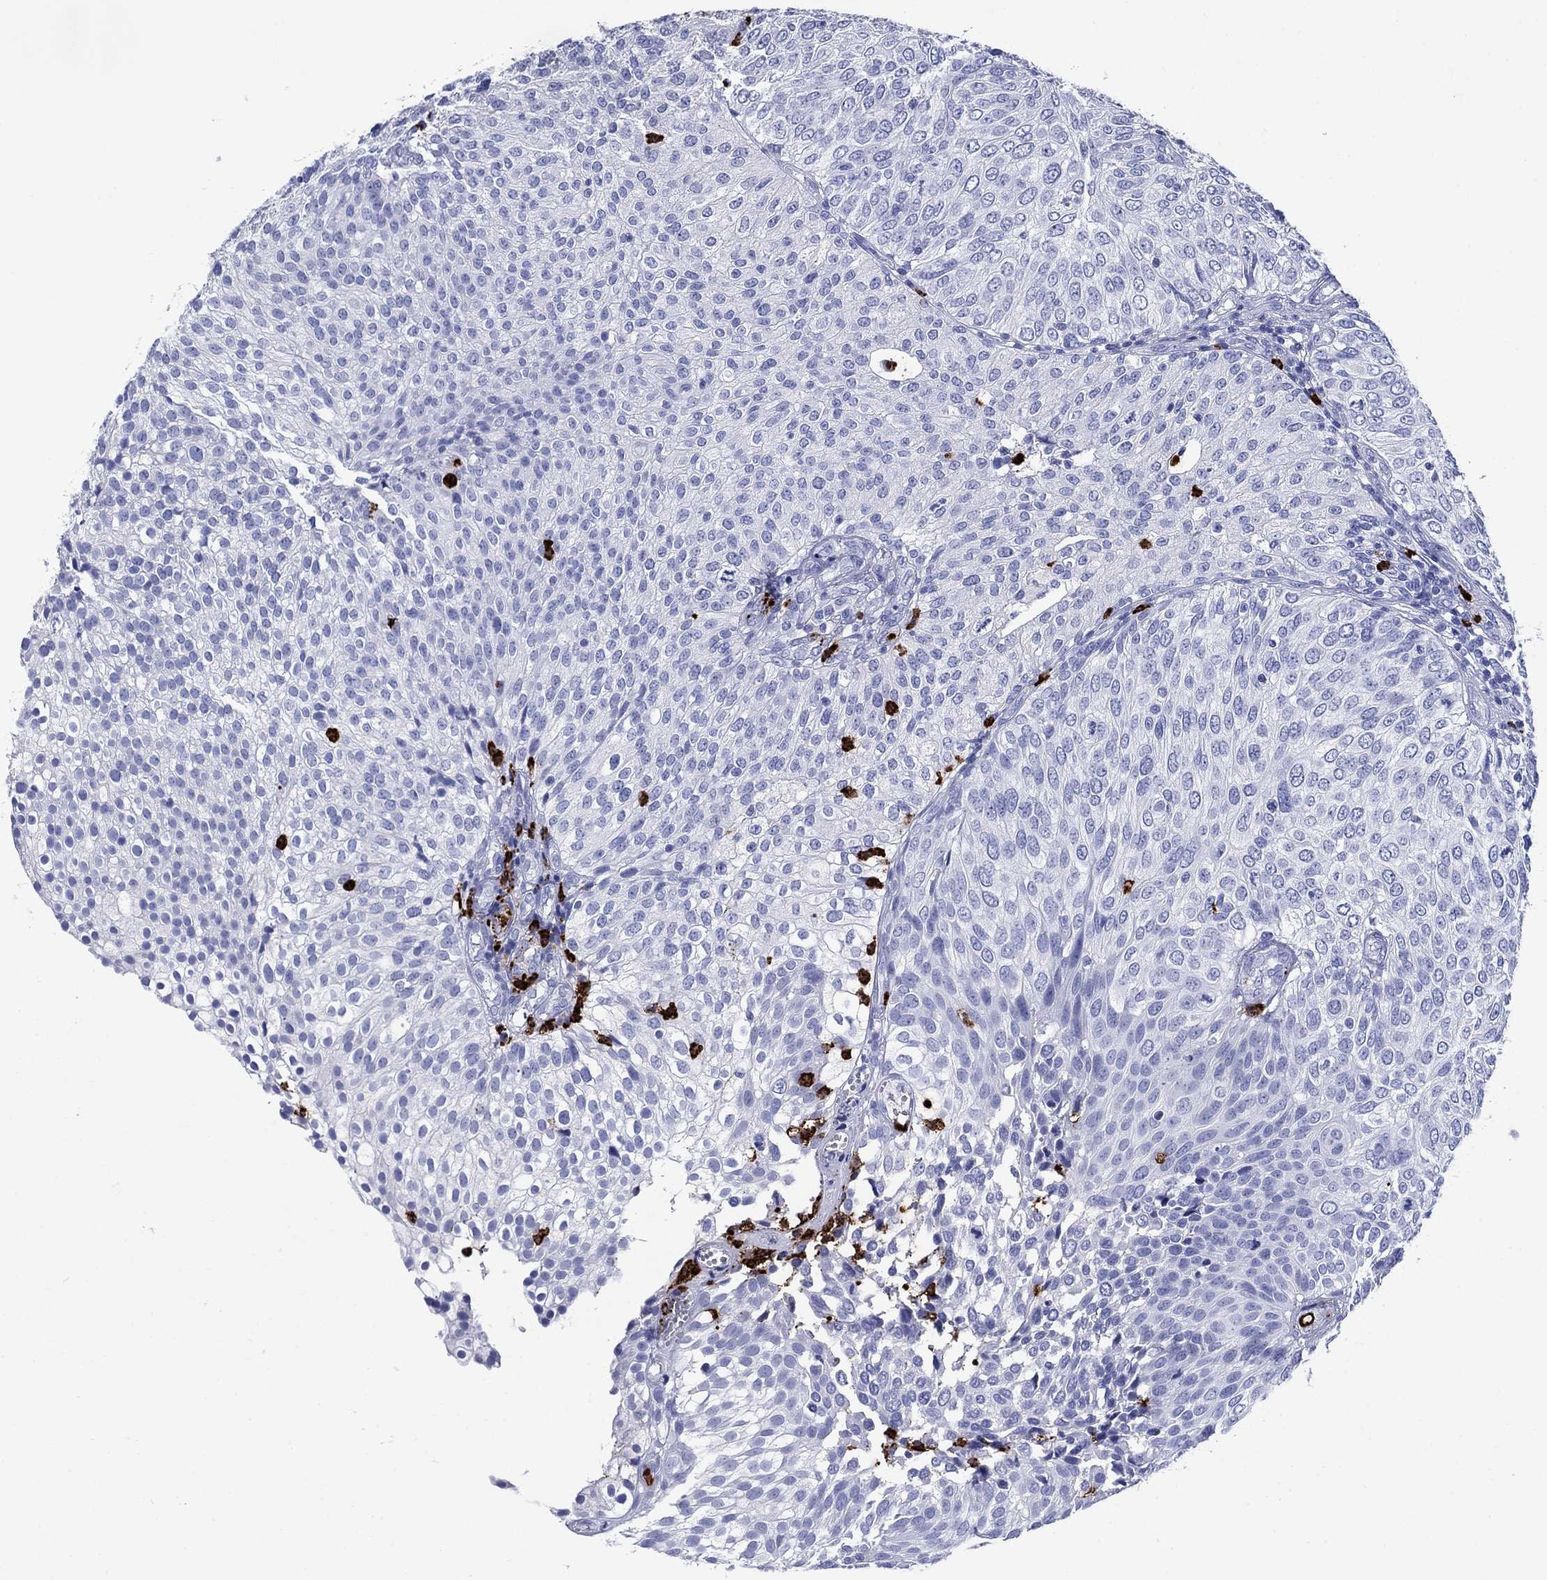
{"staining": {"intensity": "negative", "quantity": "none", "location": "none"}, "tissue": "urothelial cancer", "cell_type": "Tumor cells", "image_type": "cancer", "snomed": [{"axis": "morphology", "description": "Urothelial carcinoma, High grade"}, {"axis": "topography", "description": "Urinary bladder"}], "caption": "An IHC photomicrograph of urothelial cancer is shown. There is no staining in tumor cells of urothelial cancer.", "gene": "AZU1", "patient": {"sex": "female", "age": 79}}